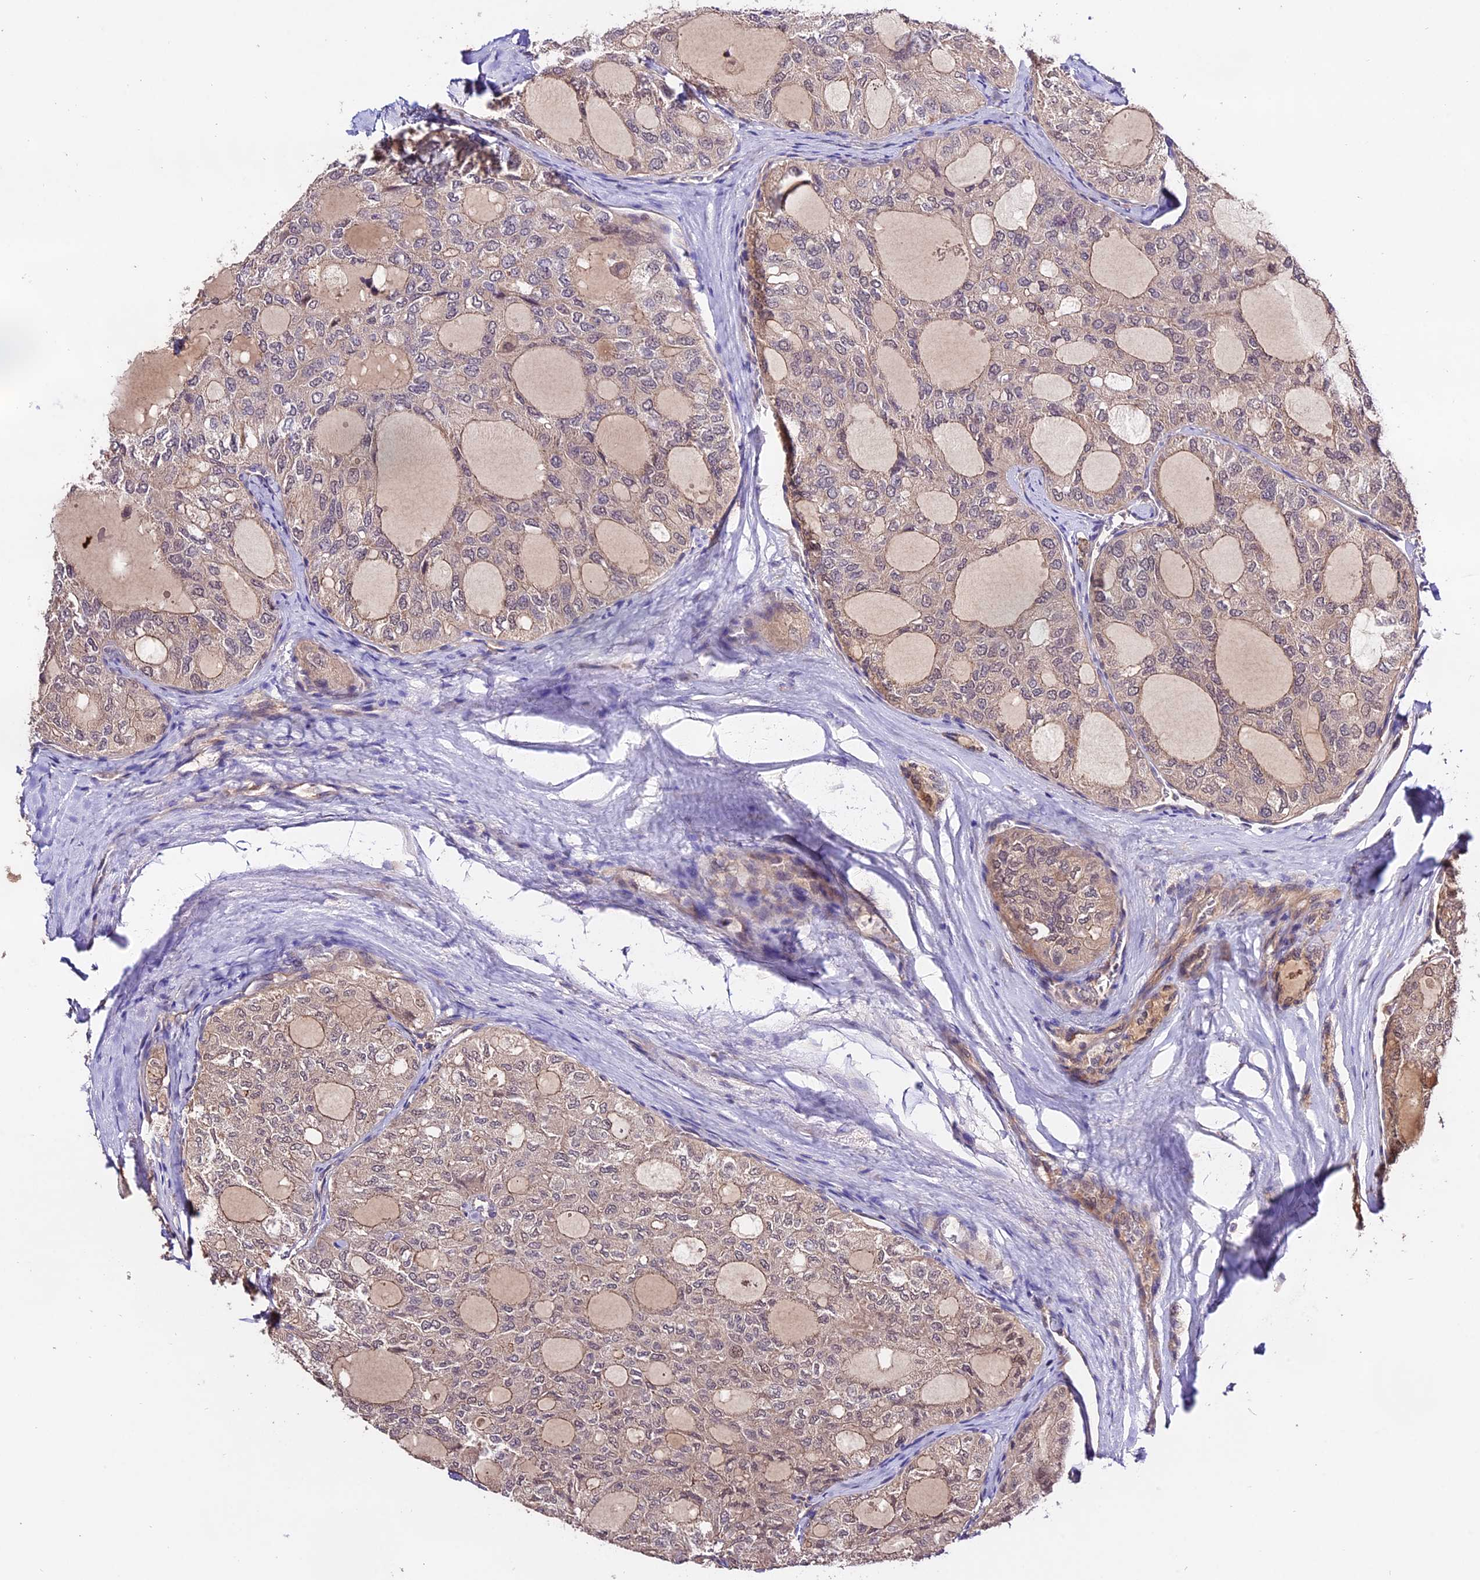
{"staining": {"intensity": "weak", "quantity": "<25%", "location": "cytoplasmic/membranous"}, "tissue": "thyroid cancer", "cell_type": "Tumor cells", "image_type": "cancer", "snomed": [{"axis": "morphology", "description": "Follicular adenoma carcinoma, NOS"}, {"axis": "topography", "description": "Thyroid gland"}], "caption": "There is no significant expression in tumor cells of thyroid cancer (follicular adenoma carcinoma).", "gene": "CES3", "patient": {"sex": "male", "age": 75}}